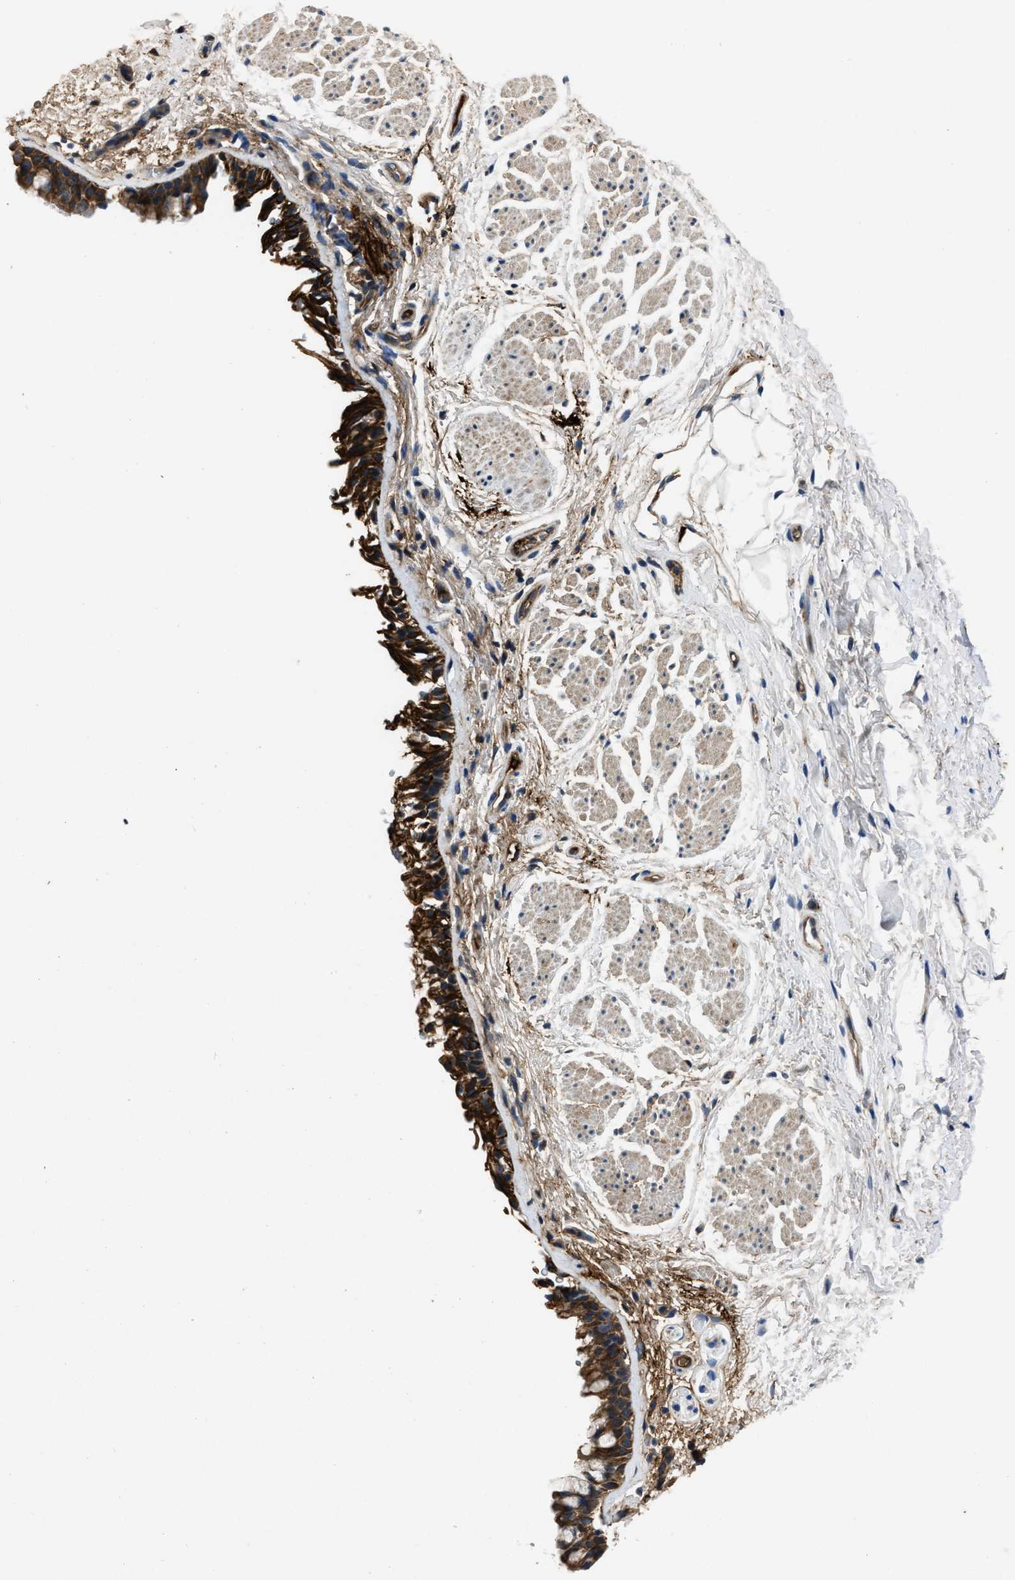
{"staining": {"intensity": "strong", "quantity": ">75%", "location": "cytoplasmic/membranous"}, "tissue": "bronchus", "cell_type": "Respiratory epithelial cells", "image_type": "normal", "snomed": [{"axis": "morphology", "description": "Normal tissue, NOS"}, {"axis": "topography", "description": "Cartilage tissue"}, {"axis": "topography", "description": "Bronchus"}], "caption": "A brown stain shows strong cytoplasmic/membranous staining of a protein in respiratory epithelial cells of unremarkable human bronchus. Using DAB (brown) and hematoxylin (blue) stains, captured at high magnification using brightfield microscopy.", "gene": "ERC1", "patient": {"sex": "female", "age": 53}}